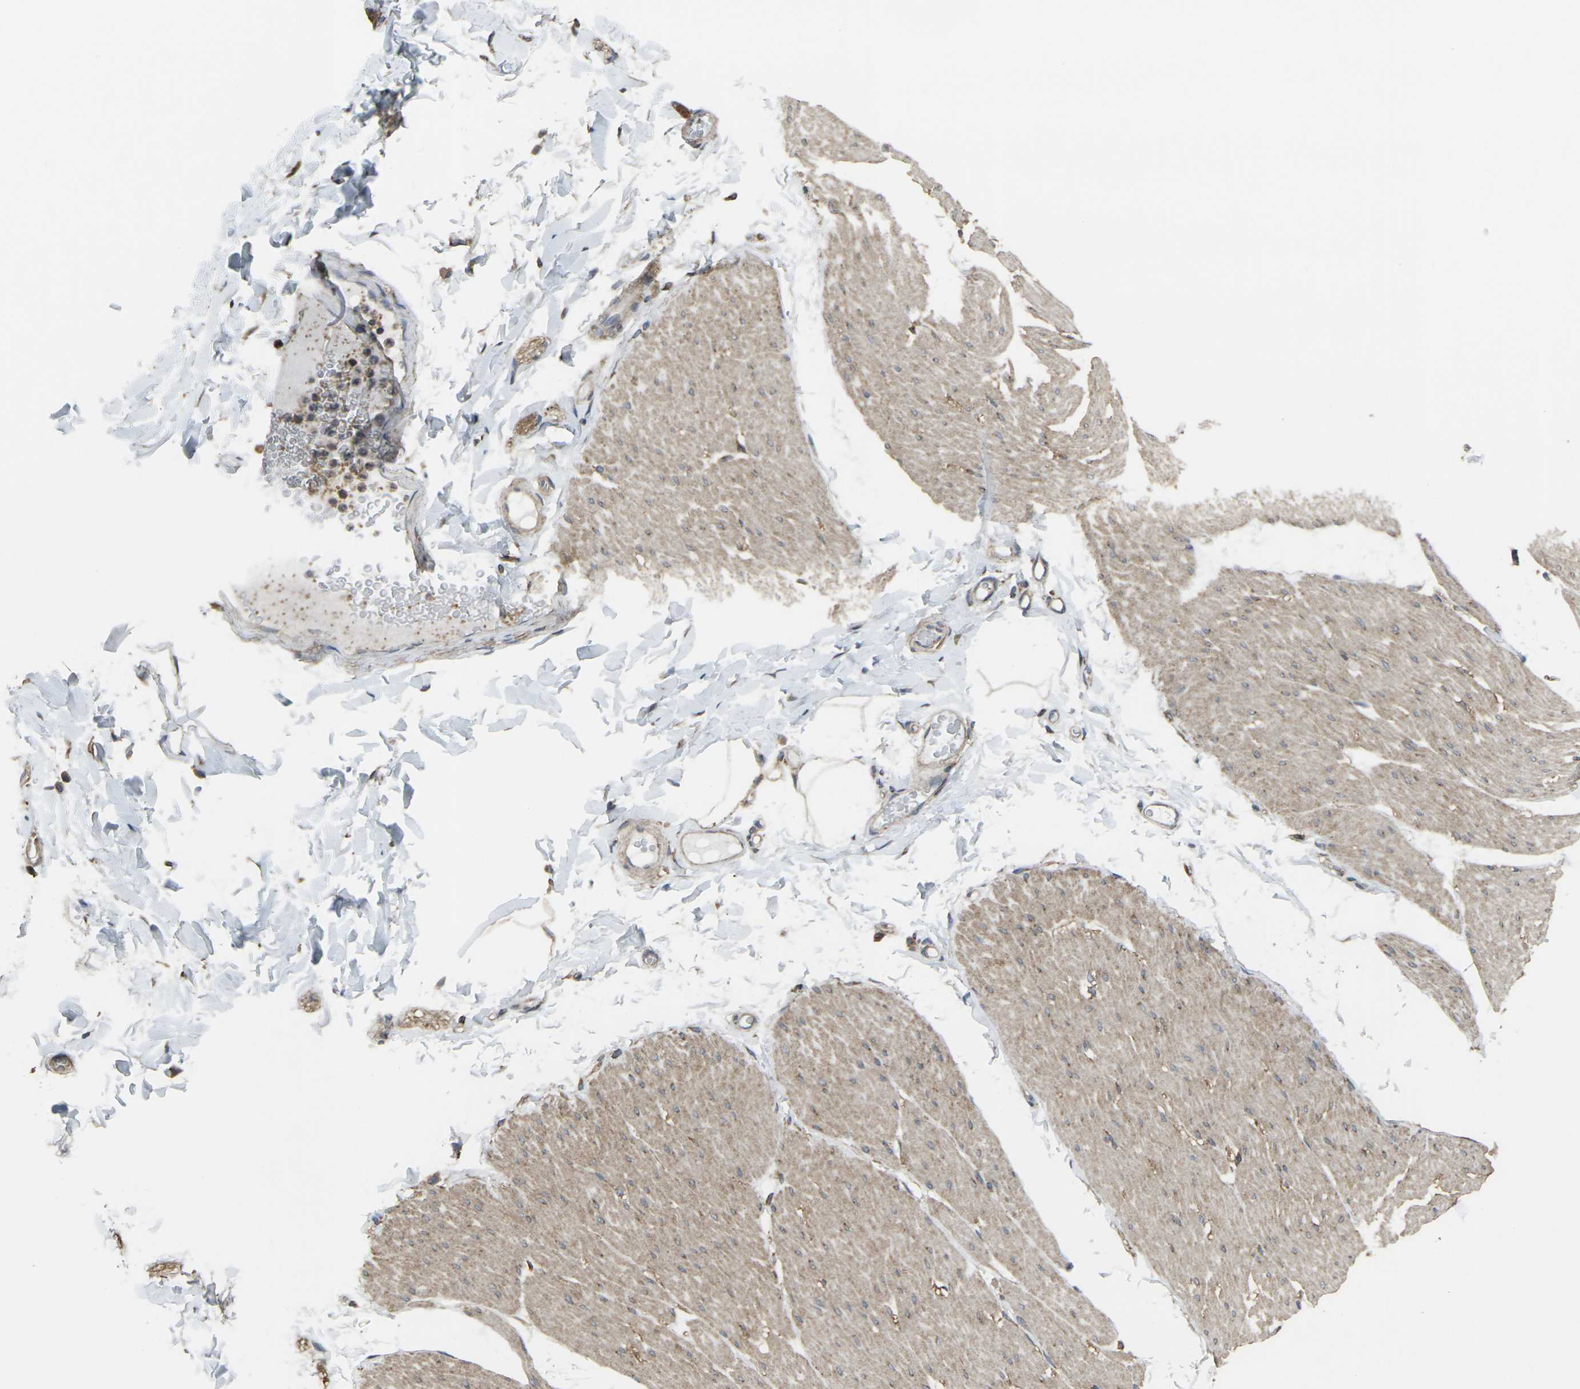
{"staining": {"intensity": "weak", "quantity": "25%-75%", "location": "cytoplasmic/membranous"}, "tissue": "smooth muscle", "cell_type": "Smooth muscle cells", "image_type": "normal", "snomed": [{"axis": "morphology", "description": "Normal tissue, NOS"}, {"axis": "topography", "description": "Smooth muscle"}, {"axis": "topography", "description": "Colon"}], "caption": "Protein expression analysis of benign smooth muscle shows weak cytoplasmic/membranous positivity in approximately 25%-75% of smooth muscle cells.", "gene": "PRKACB", "patient": {"sex": "male", "age": 67}}